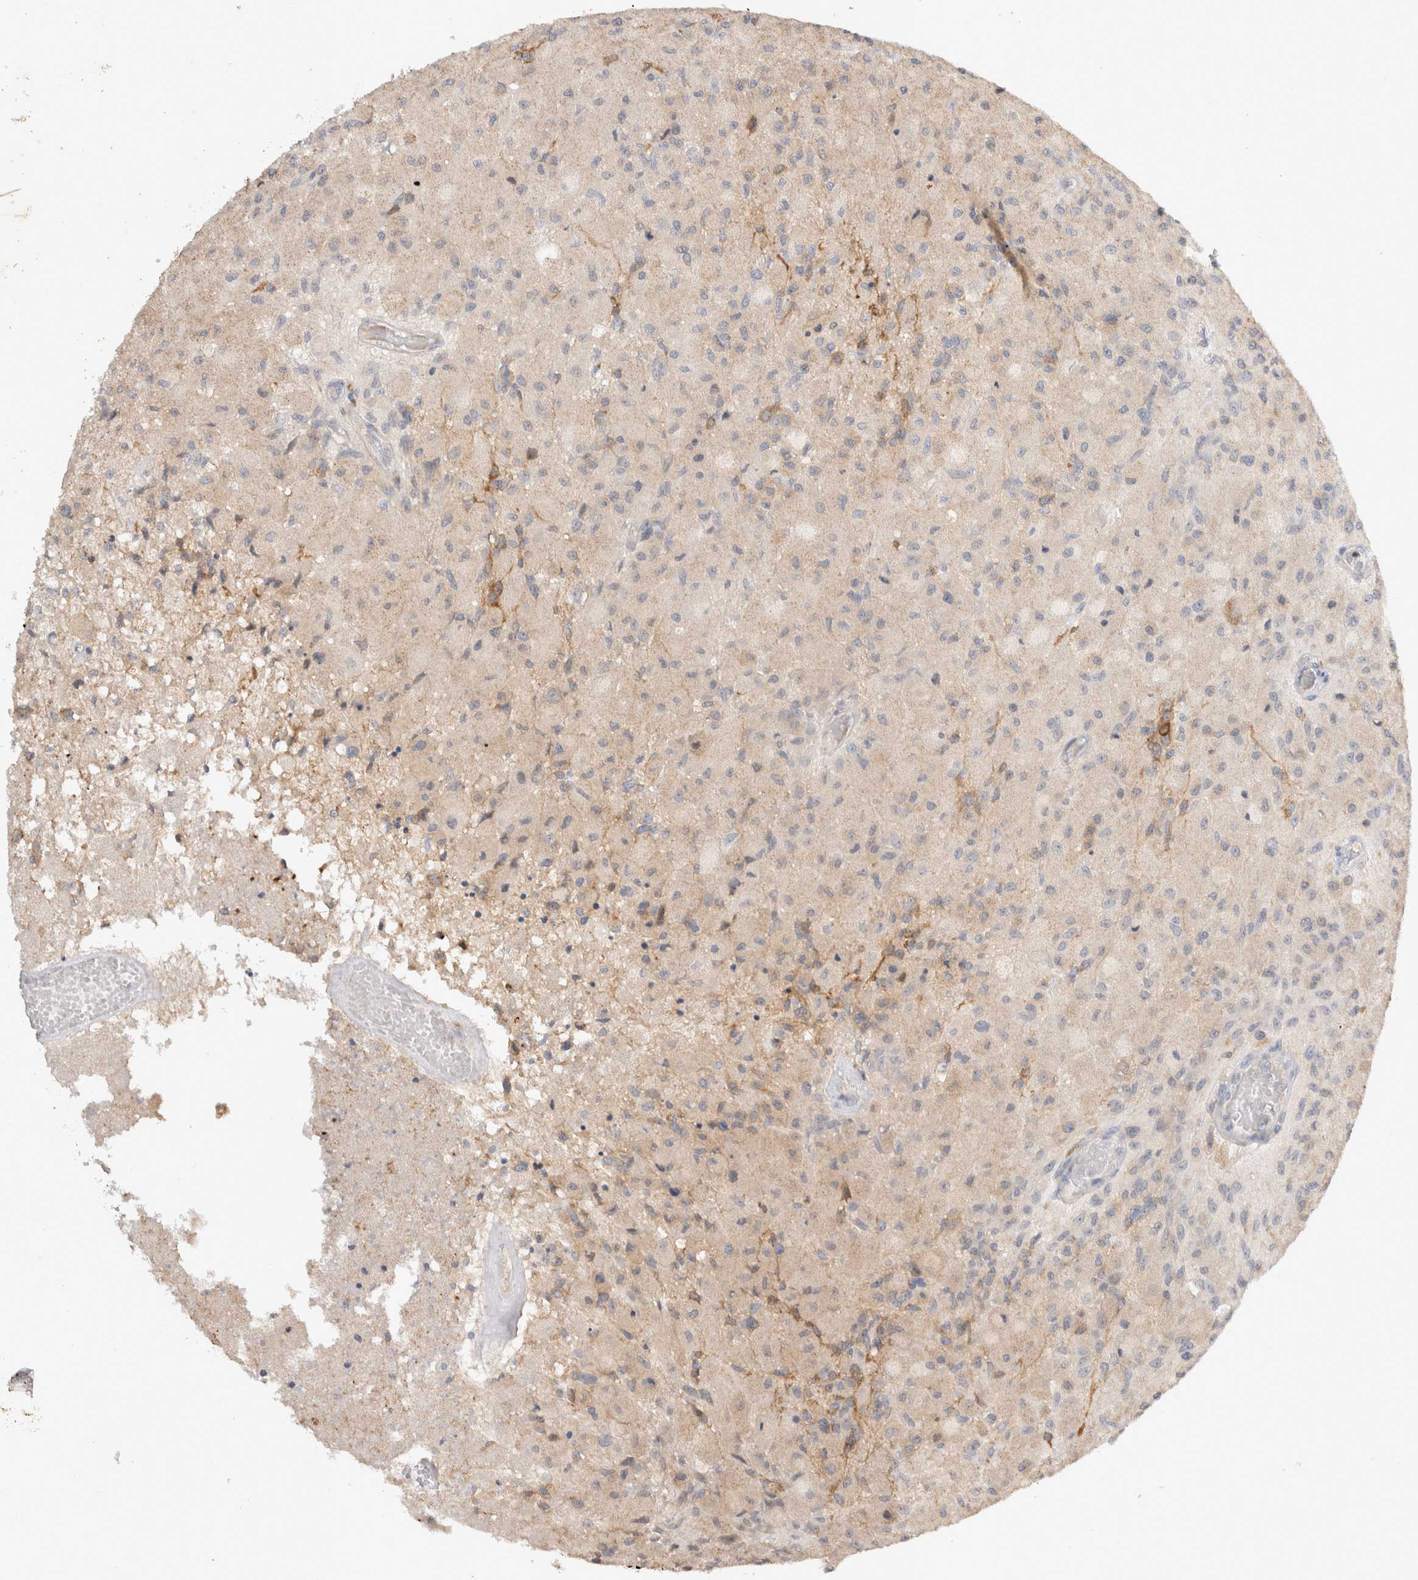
{"staining": {"intensity": "weak", "quantity": "<25%", "location": "cytoplasmic/membranous"}, "tissue": "glioma", "cell_type": "Tumor cells", "image_type": "cancer", "snomed": [{"axis": "morphology", "description": "Normal tissue, NOS"}, {"axis": "morphology", "description": "Glioma, malignant, High grade"}, {"axis": "topography", "description": "Cerebral cortex"}], "caption": "Malignant high-grade glioma was stained to show a protein in brown. There is no significant expression in tumor cells.", "gene": "NEDD4L", "patient": {"sex": "male", "age": 77}}